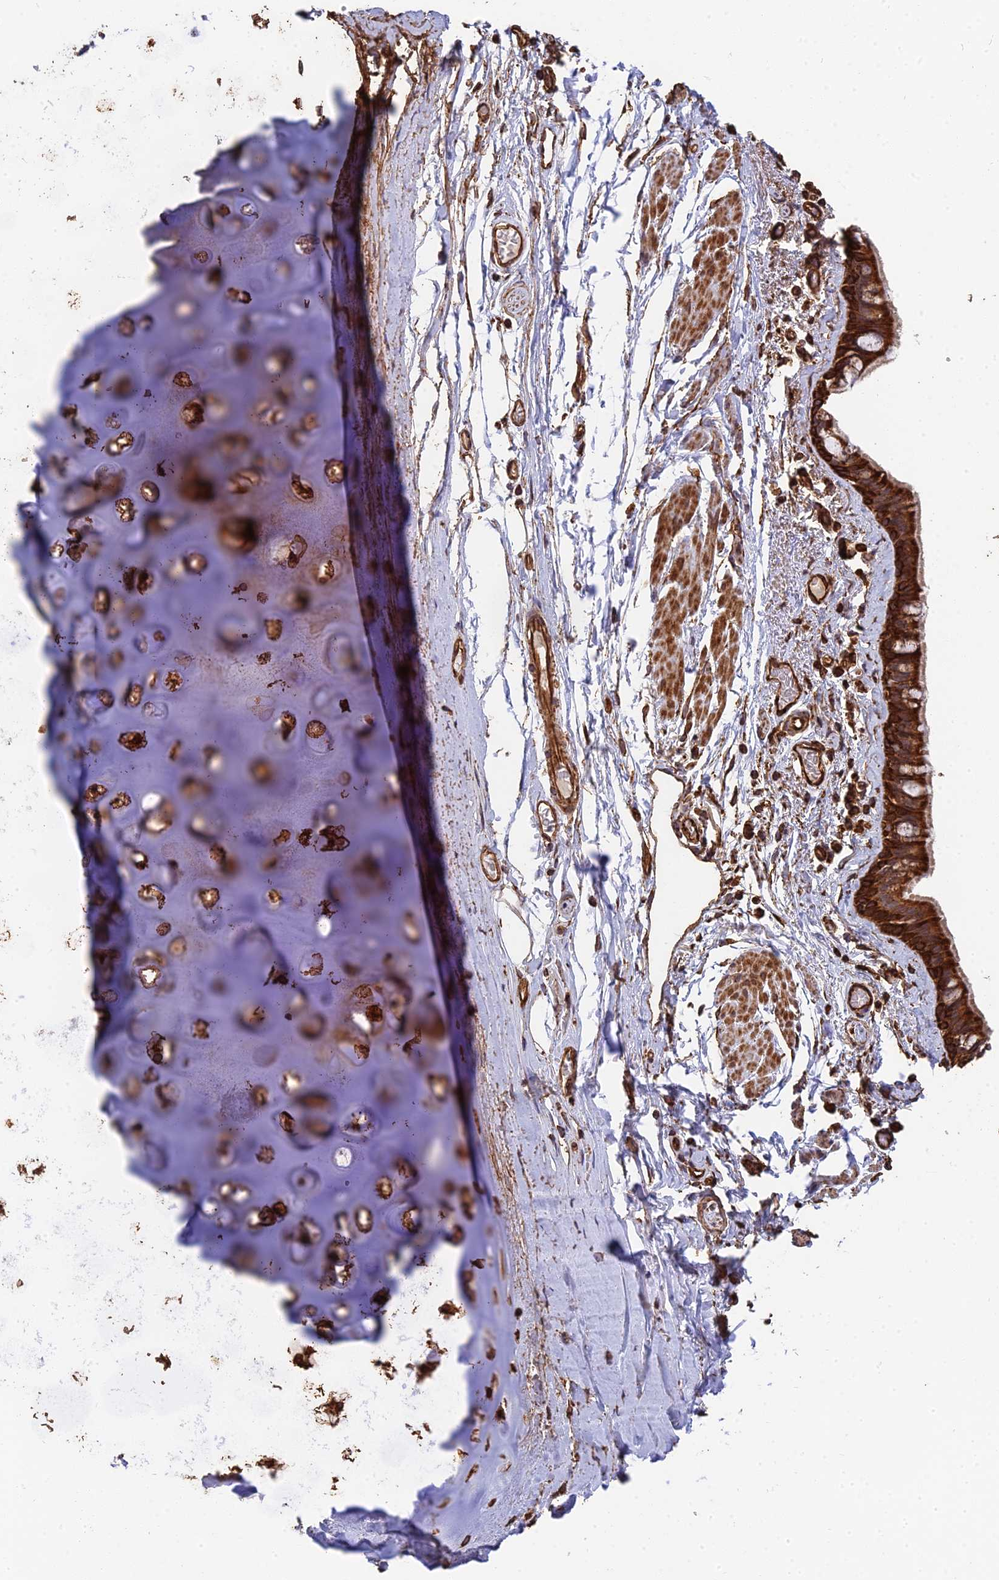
{"staining": {"intensity": "strong", "quantity": ">75%", "location": "cytoplasmic/membranous"}, "tissue": "bronchus", "cell_type": "Respiratory epithelial cells", "image_type": "normal", "snomed": [{"axis": "morphology", "description": "Normal tissue, NOS"}, {"axis": "topography", "description": "Cartilage tissue"}], "caption": "This photomicrograph reveals immunohistochemistry (IHC) staining of benign human bronchus, with high strong cytoplasmic/membranous expression in approximately >75% of respiratory epithelial cells.", "gene": "DSTYK", "patient": {"sex": "male", "age": 63}}